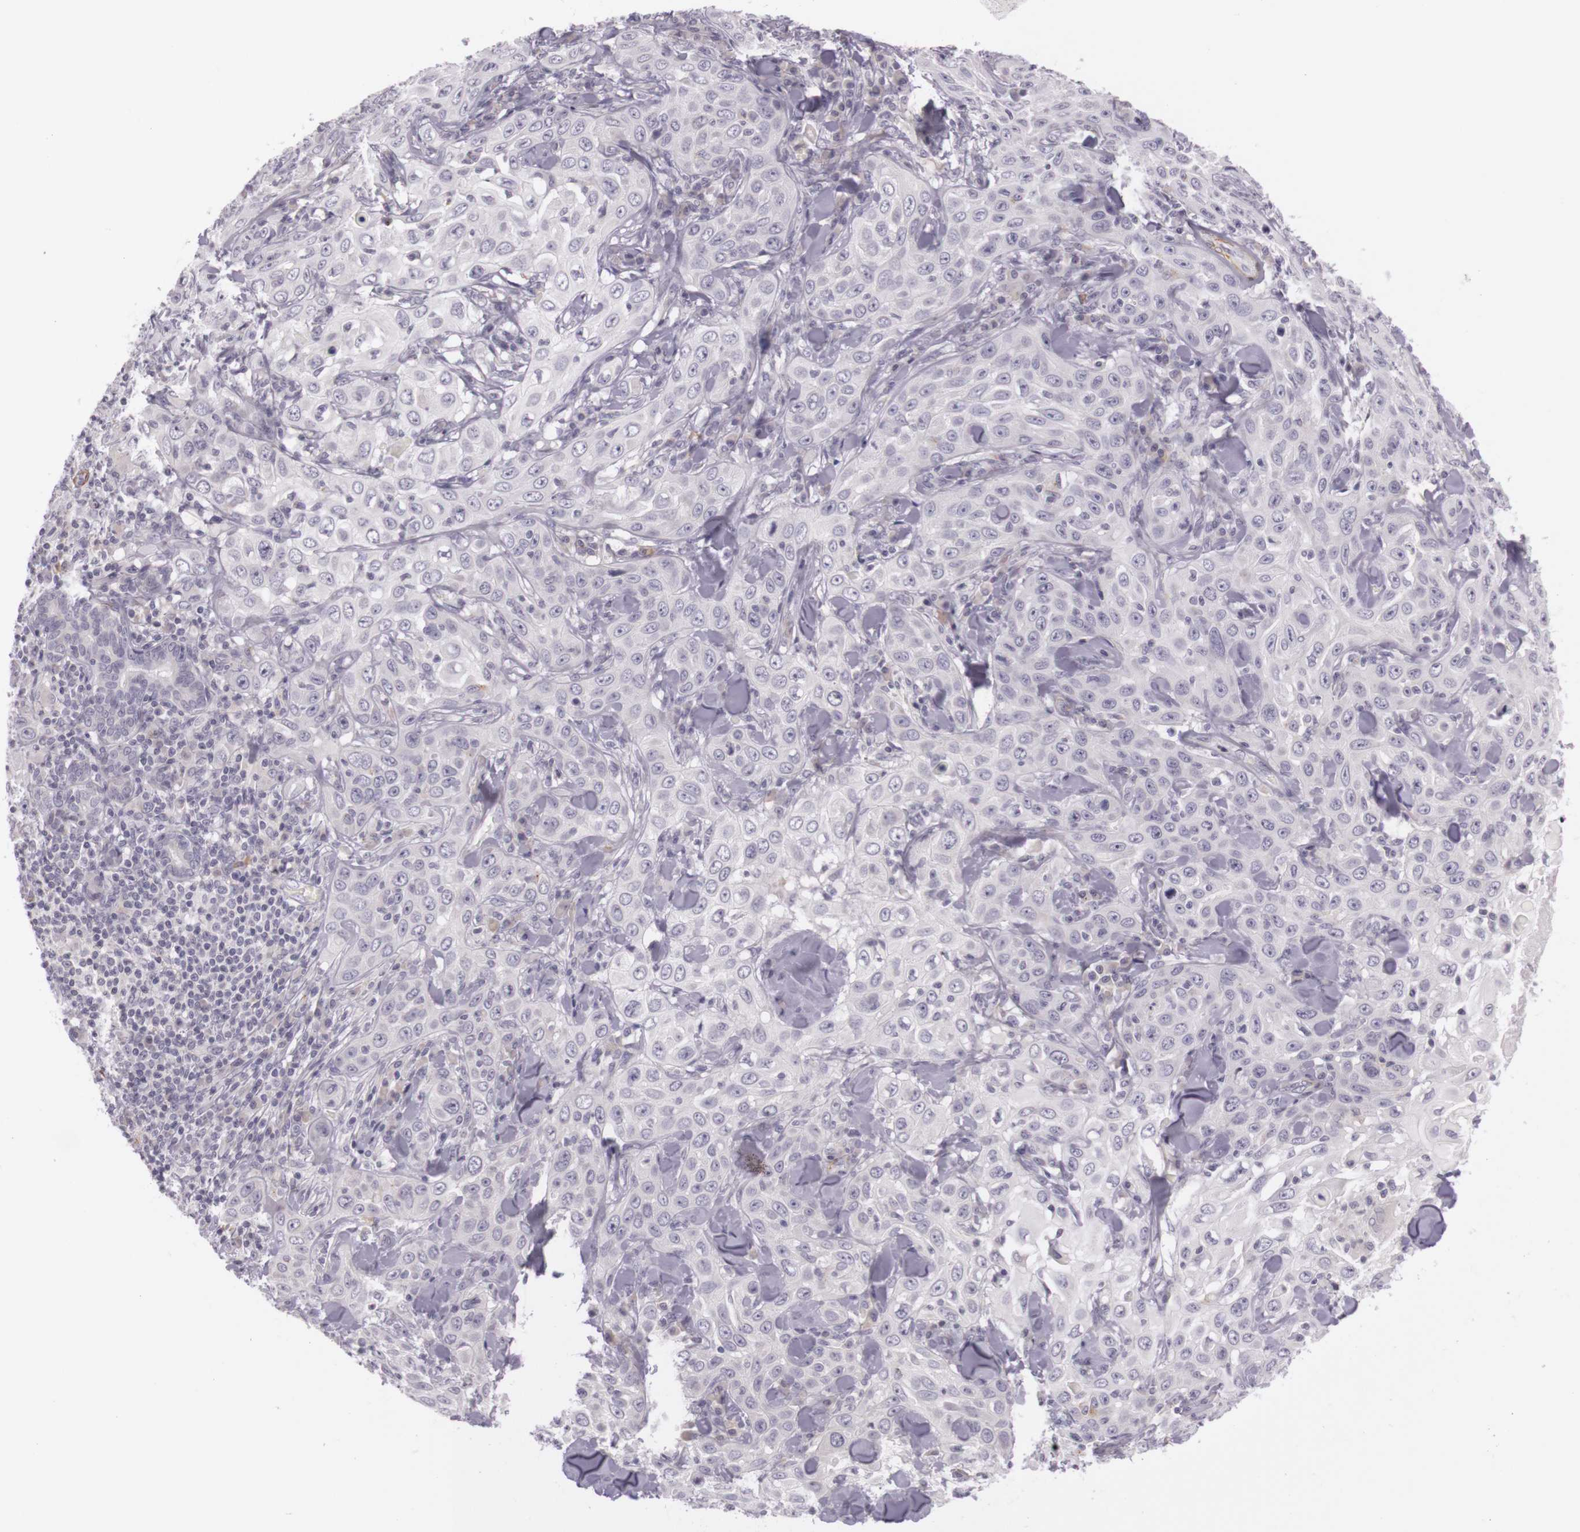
{"staining": {"intensity": "negative", "quantity": "none", "location": "none"}, "tissue": "skin cancer", "cell_type": "Tumor cells", "image_type": "cancer", "snomed": [{"axis": "morphology", "description": "Squamous cell carcinoma, NOS"}, {"axis": "topography", "description": "Skin"}], "caption": "This is an immunohistochemistry (IHC) micrograph of skin cancer. There is no staining in tumor cells.", "gene": "CNTN2", "patient": {"sex": "male", "age": 84}}